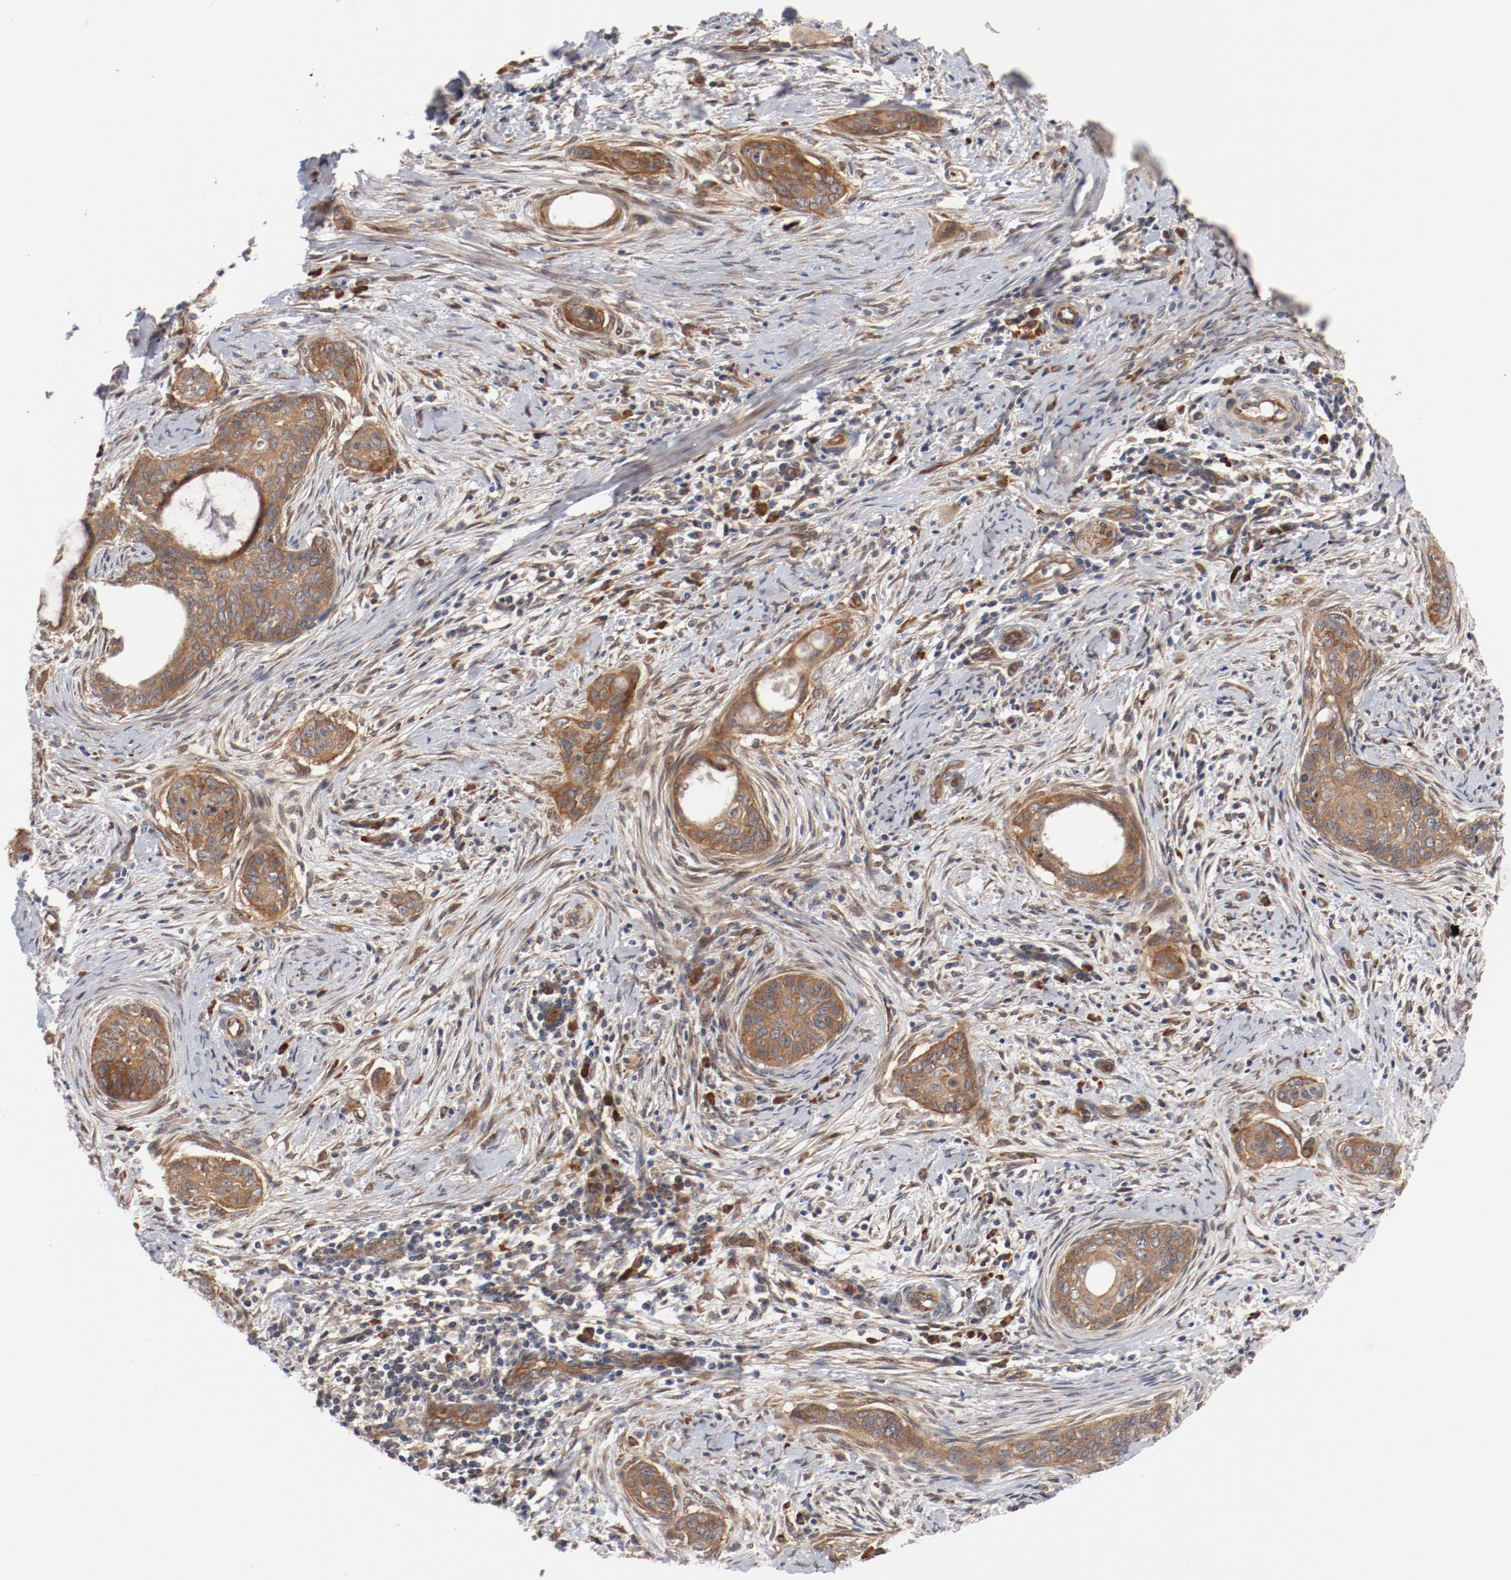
{"staining": {"intensity": "moderate", "quantity": ">75%", "location": "cytoplasmic/membranous"}, "tissue": "cervical cancer", "cell_type": "Tumor cells", "image_type": "cancer", "snomed": [{"axis": "morphology", "description": "Squamous cell carcinoma, NOS"}, {"axis": "topography", "description": "Cervix"}], "caption": "Moderate cytoplasmic/membranous expression is seen in approximately >75% of tumor cells in cervical cancer (squamous cell carcinoma).", "gene": "PITPNM2", "patient": {"sex": "female", "age": 33}}